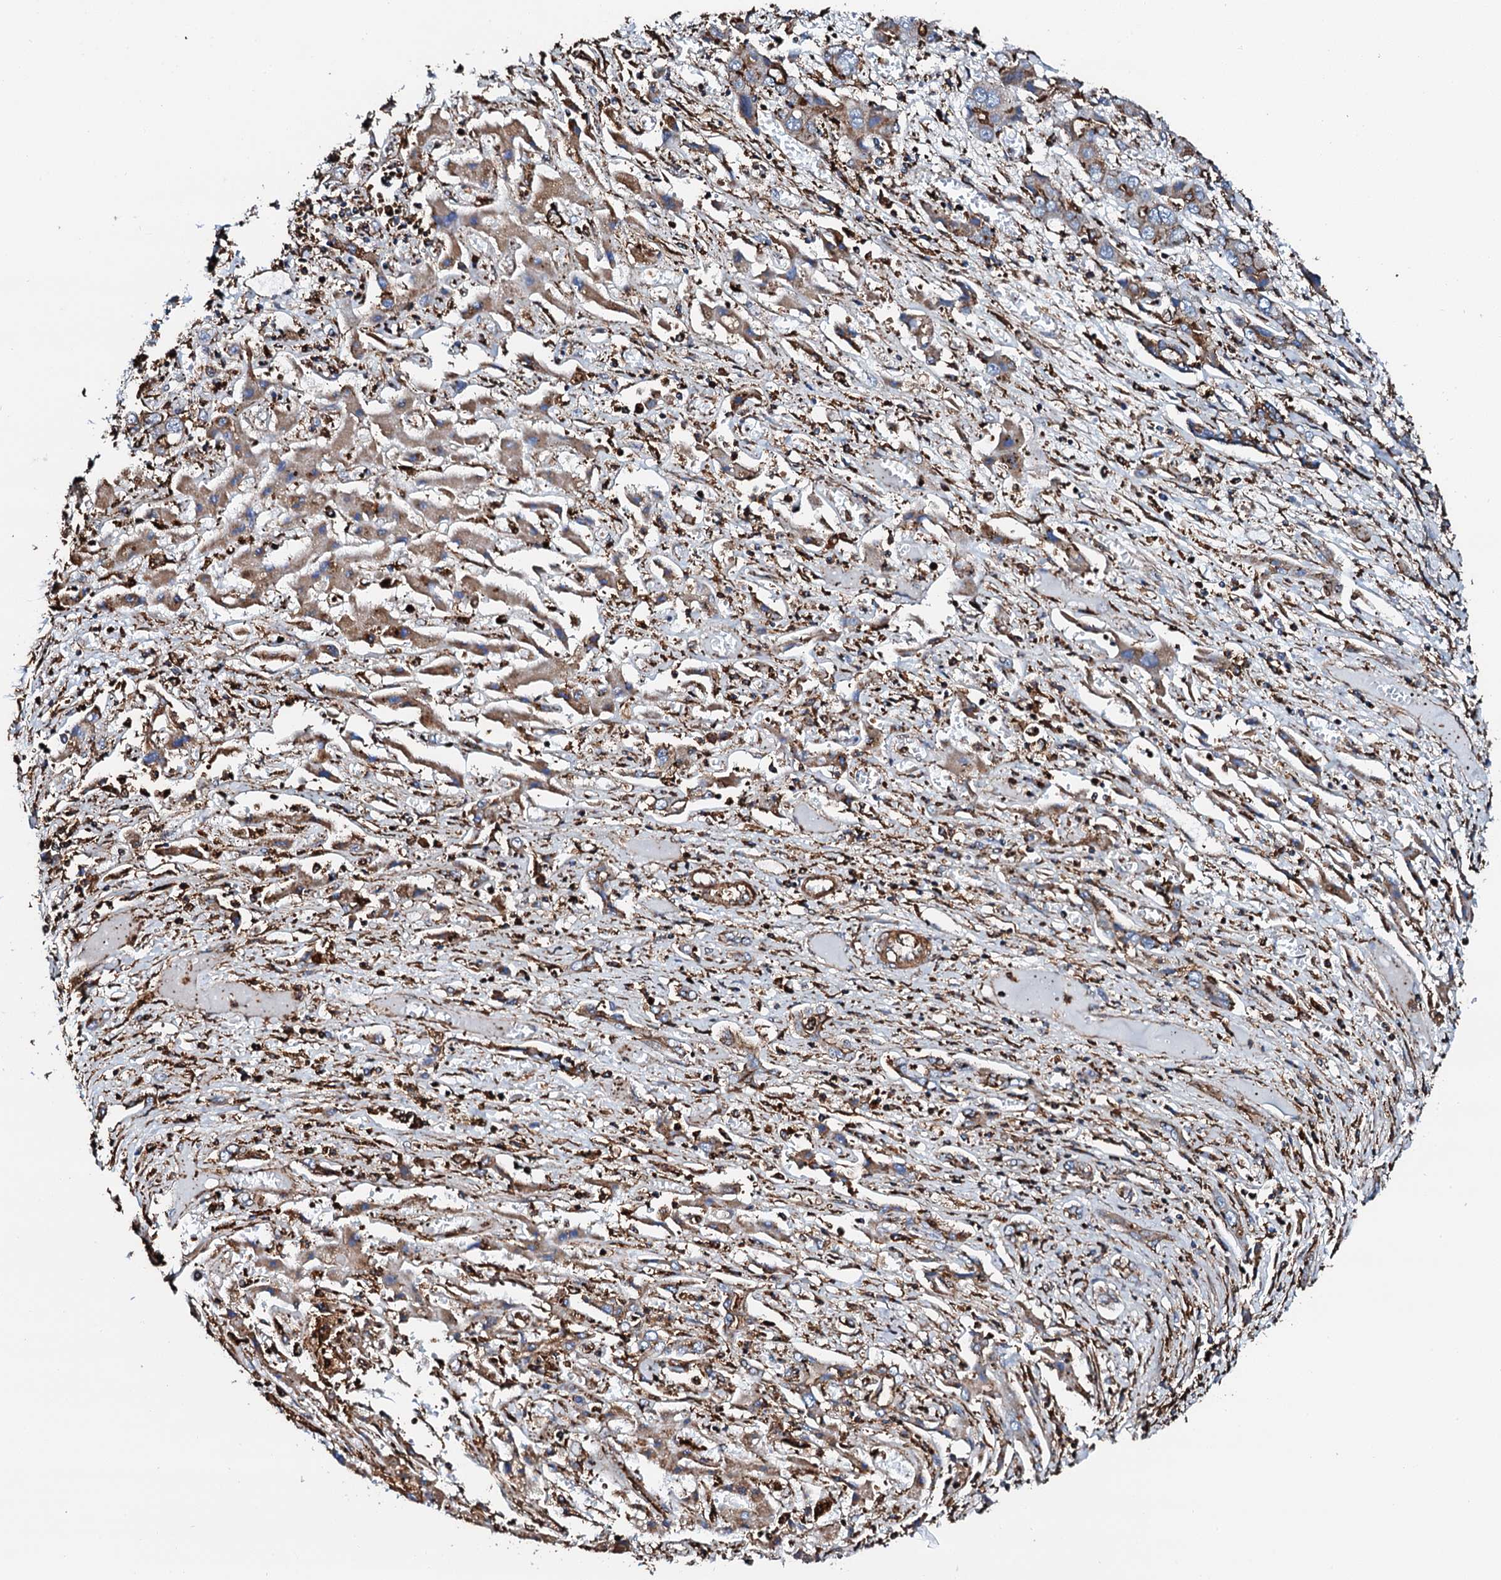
{"staining": {"intensity": "moderate", "quantity": ">75%", "location": "cytoplasmic/membranous"}, "tissue": "liver cancer", "cell_type": "Tumor cells", "image_type": "cancer", "snomed": [{"axis": "morphology", "description": "Cholangiocarcinoma"}, {"axis": "topography", "description": "Liver"}], "caption": "Protein staining of liver cancer tissue shows moderate cytoplasmic/membranous expression in about >75% of tumor cells. Immunohistochemistry stains the protein of interest in brown and the nuclei are stained blue.", "gene": "INTS10", "patient": {"sex": "male", "age": 67}}